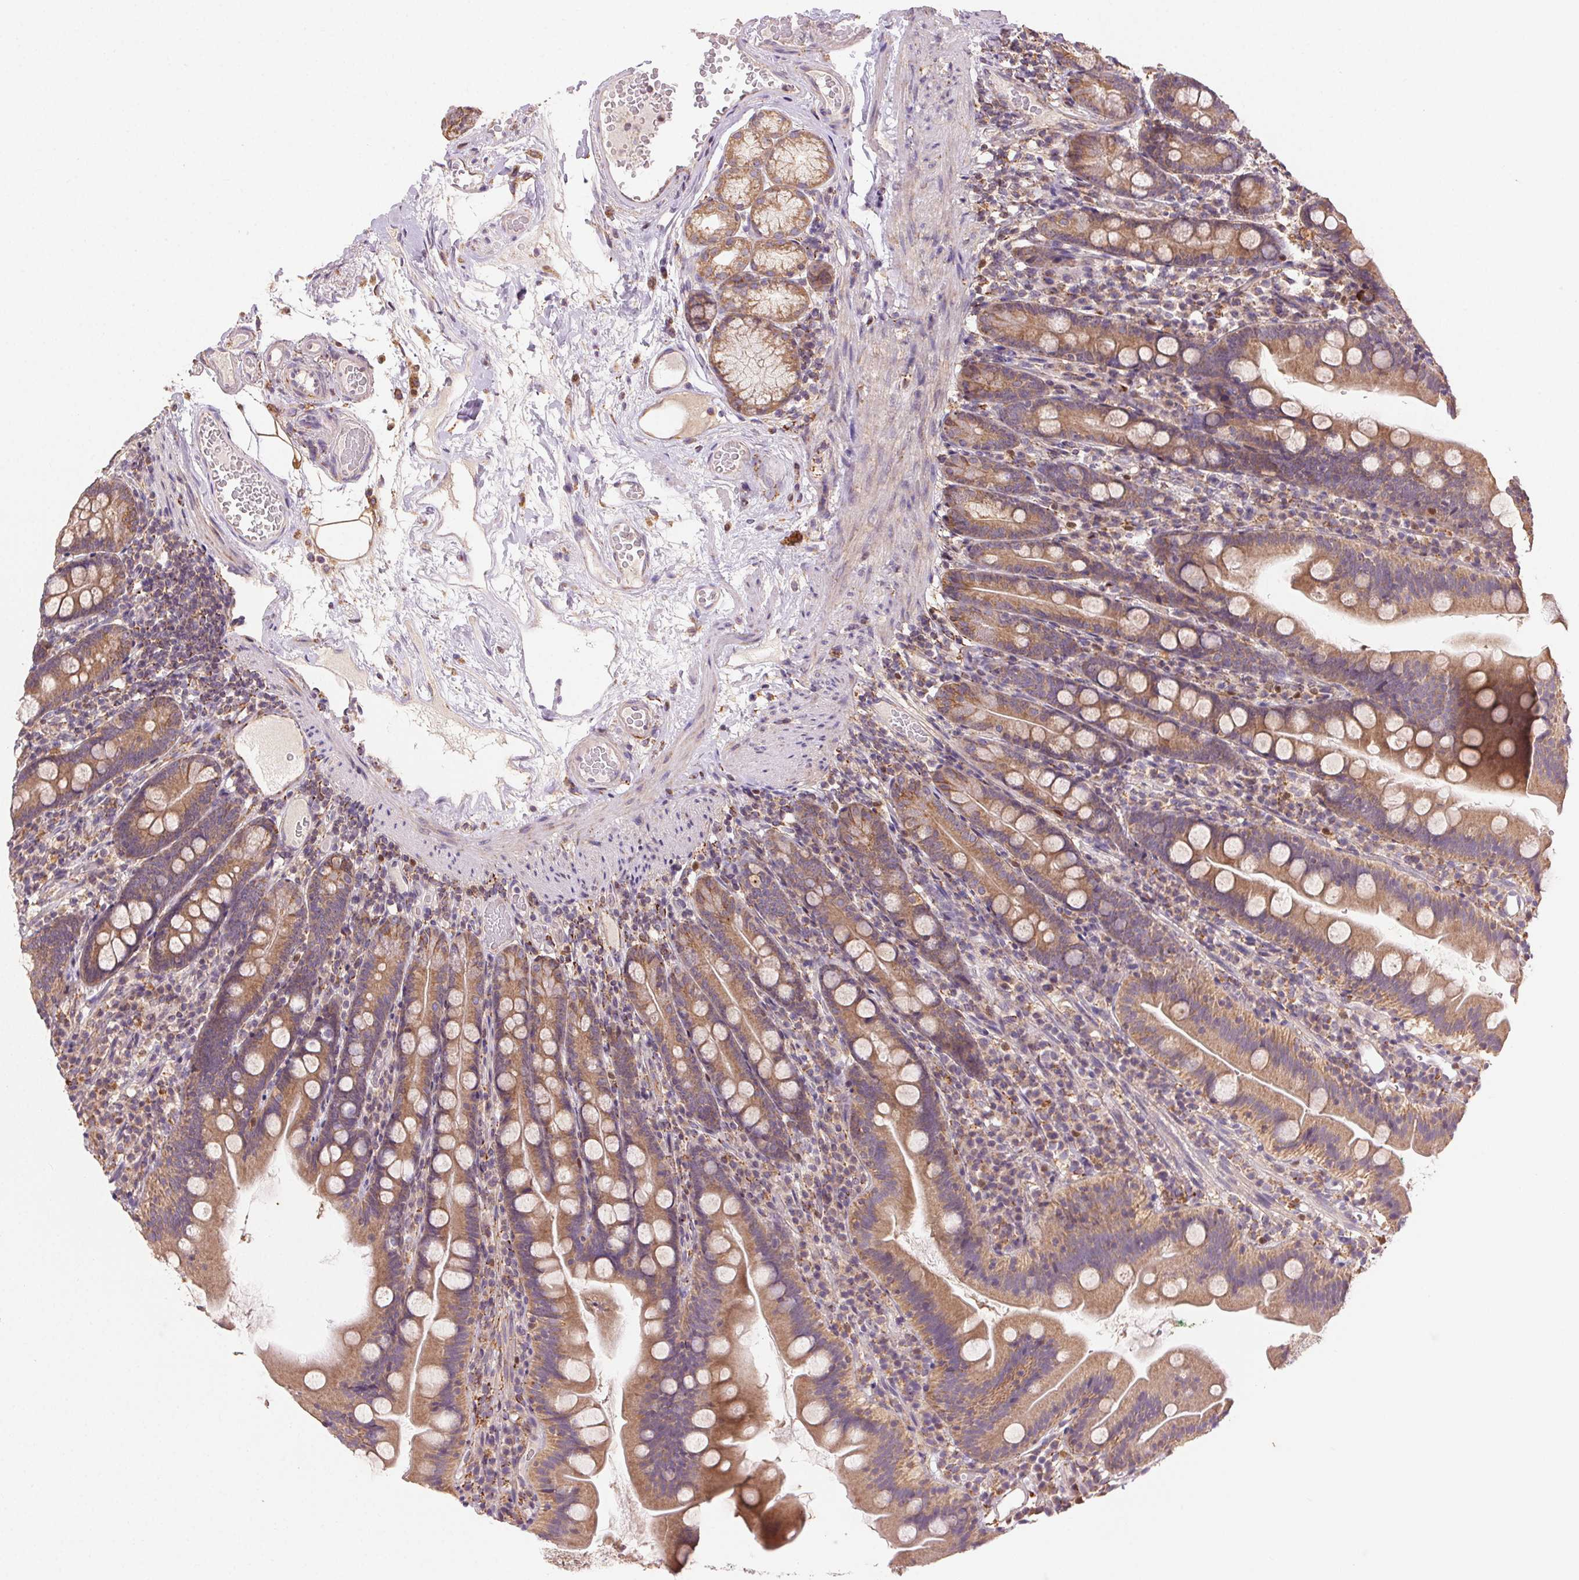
{"staining": {"intensity": "moderate", "quantity": ">75%", "location": "cytoplasmic/membranous"}, "tissue": "duodenum", "cell_type": "Glandular cells", "image_type": "normal", "snomed": [{"axis": "morphology", "description": "Normal tissue, NOS"}, {"axis": "topography", "description": "Duodenum"}], "caption": "Brown immunohistochemical staining in benign duodenum demonstrates moderate cytoplasmic/membranous staining in approximately >75% of glandular cells. (brown staining indicates protein expression, while blue staining denotes nuclei).", "gene": "FNBP1L", "patient": {"sex": "female", "age": 67}}